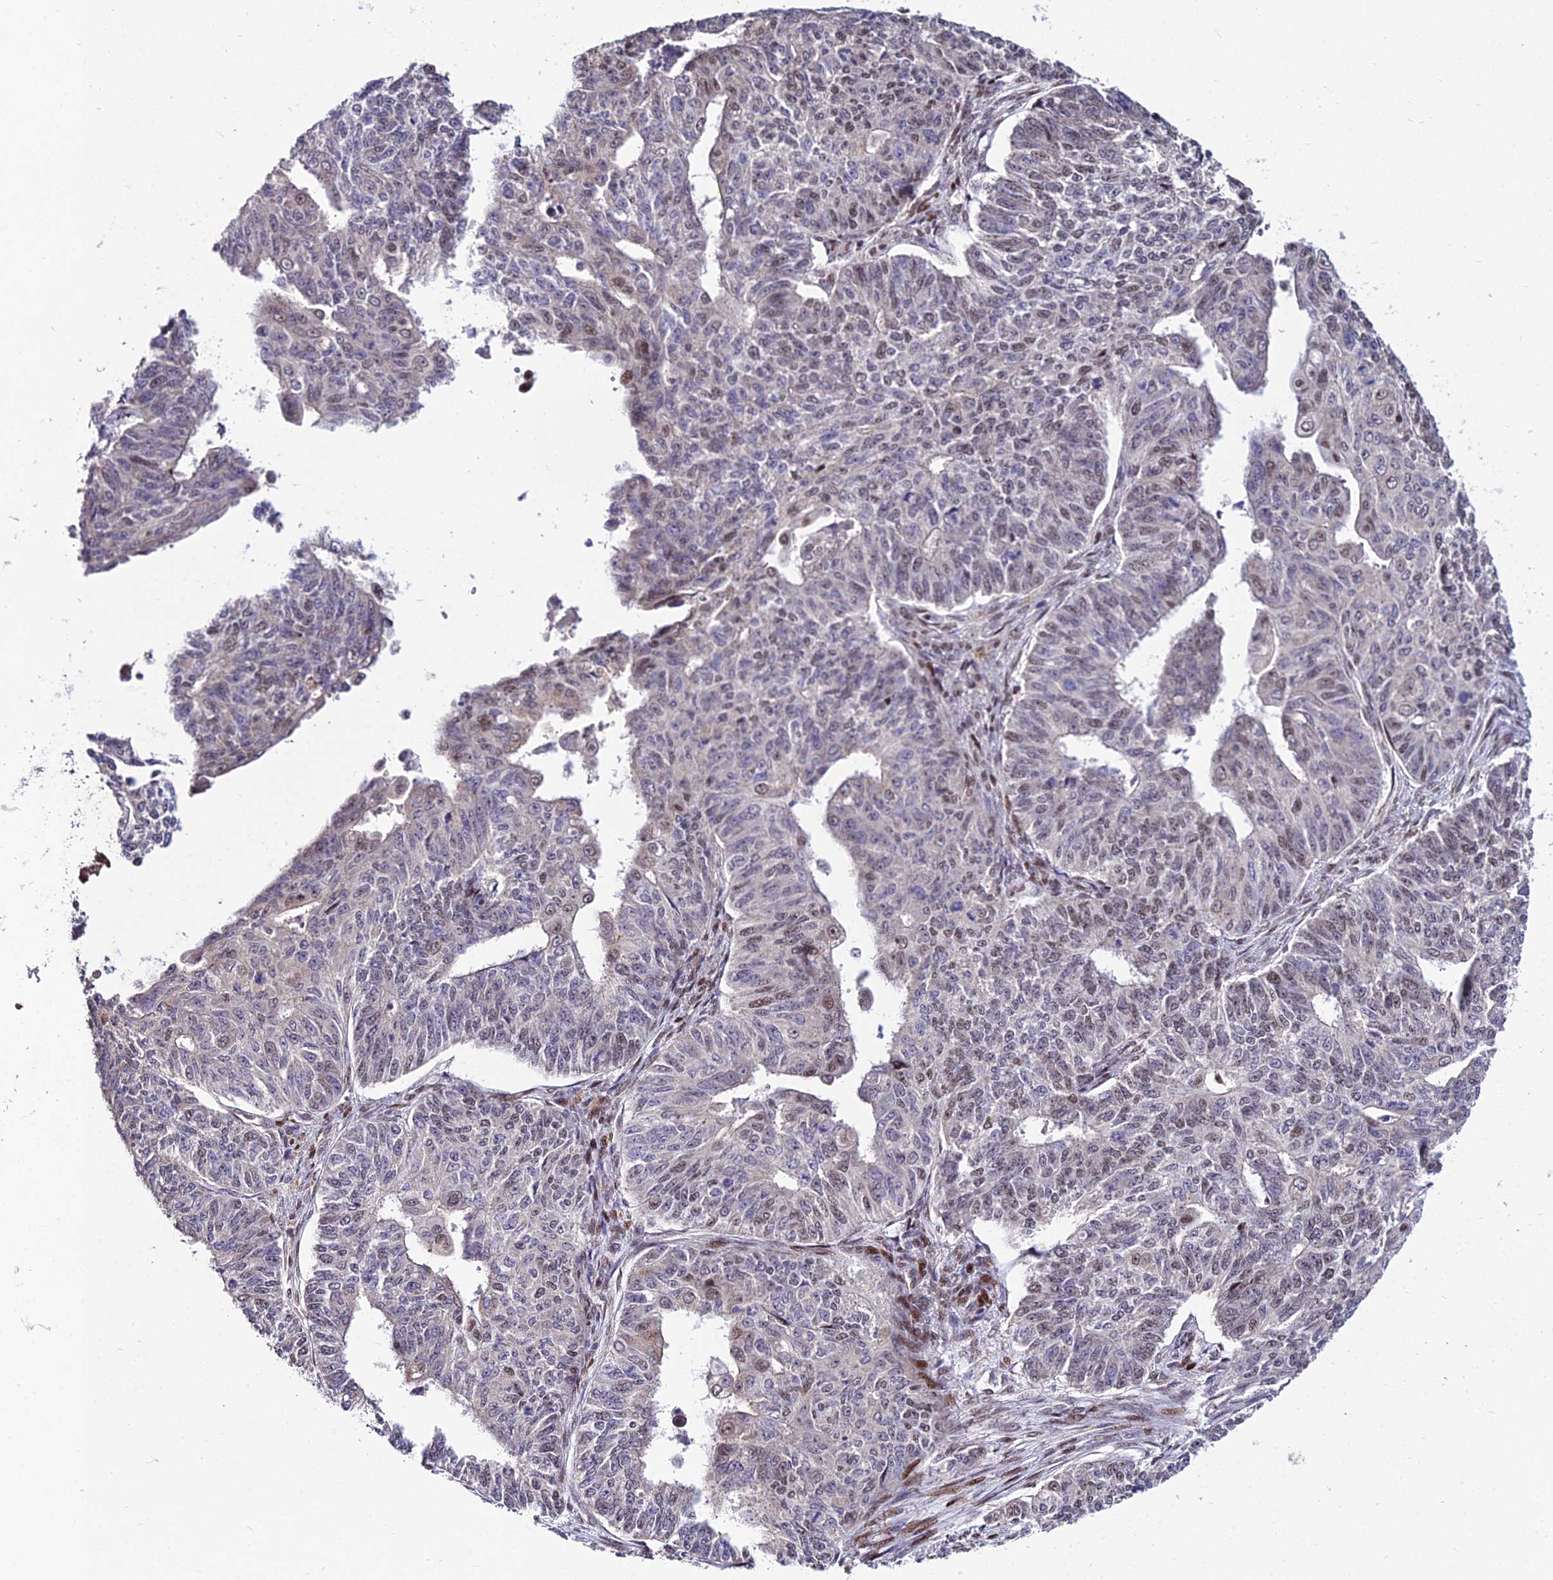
{"staining": {"intensity": "weak", "quantity": "25%-75%", "location": "nuclear"}, "tissue": "endometrial cancer", "cell_type": "Tumor cells", "image_type": "cancer", "snomed": [{"axis": "morphology", "description": "Adenocarcinoma, NOS"}, {"axis": "topography", "description": "Endometrium"}], "caption": "Human endometrial cancer stained with a protein marker demonstrates weak staining in tumor cells.", "gene": "CIB3", "patient": {"sex": "female", "age": 32}}